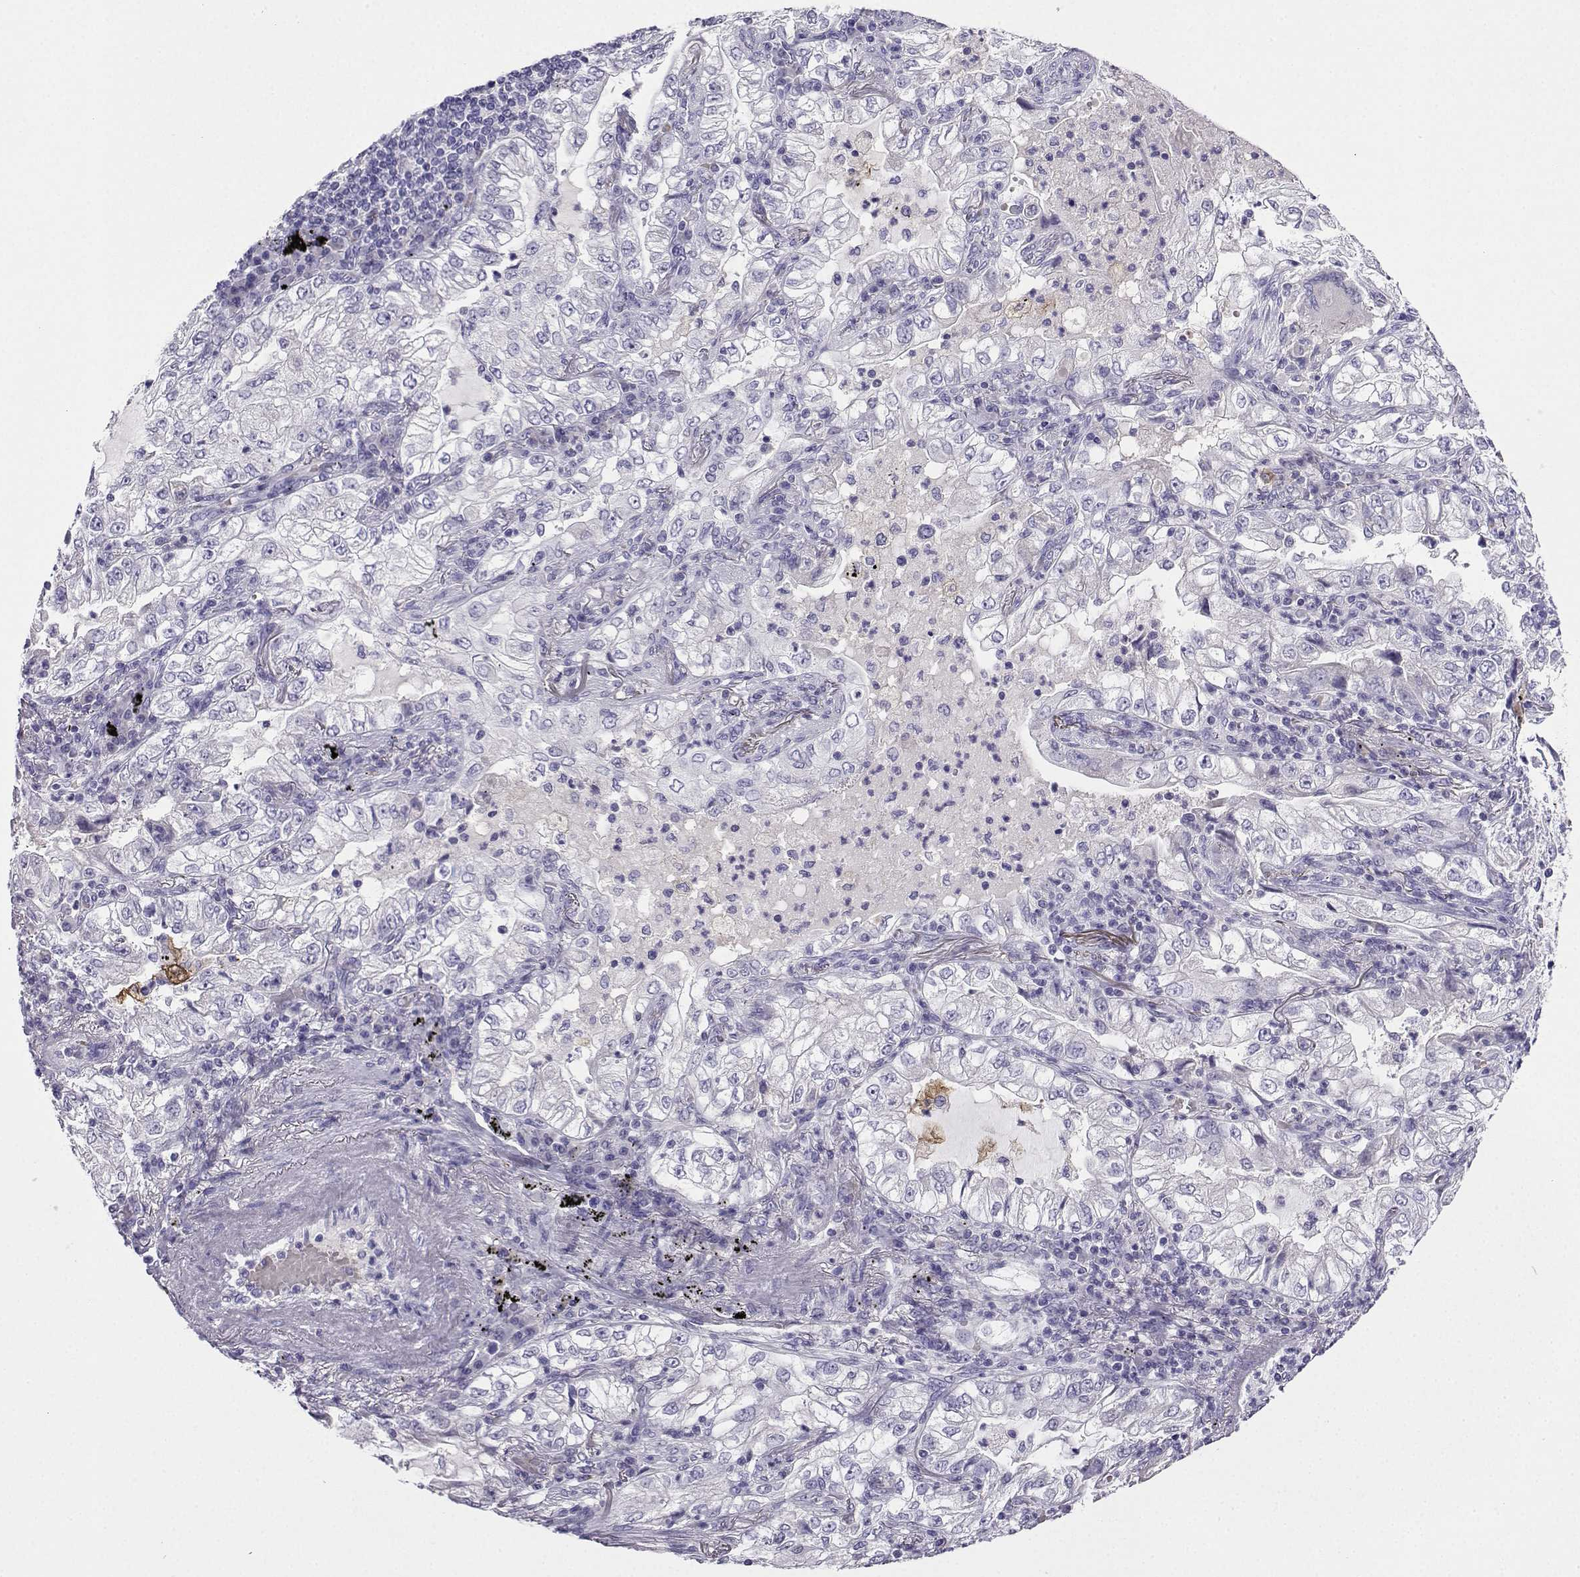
{"staining": {"intensity": "negative", "quantity": "none", "location": "none"}, "tissue": "lung cancer", "cell_type": "Tumor cells", "image_type": "cancer", "snomed": [{"axis": "morphology", "description": "Adenocarcinoma, NOS"}, {"axis": "topography", "description": "Lung"}], "caption": "Immunohistochemical staining of adenocarcinoma (lung) displays no significant expression in tumor cells.", "gene": "LINGO1", "patient": {"sex": "female", "age": 73}}